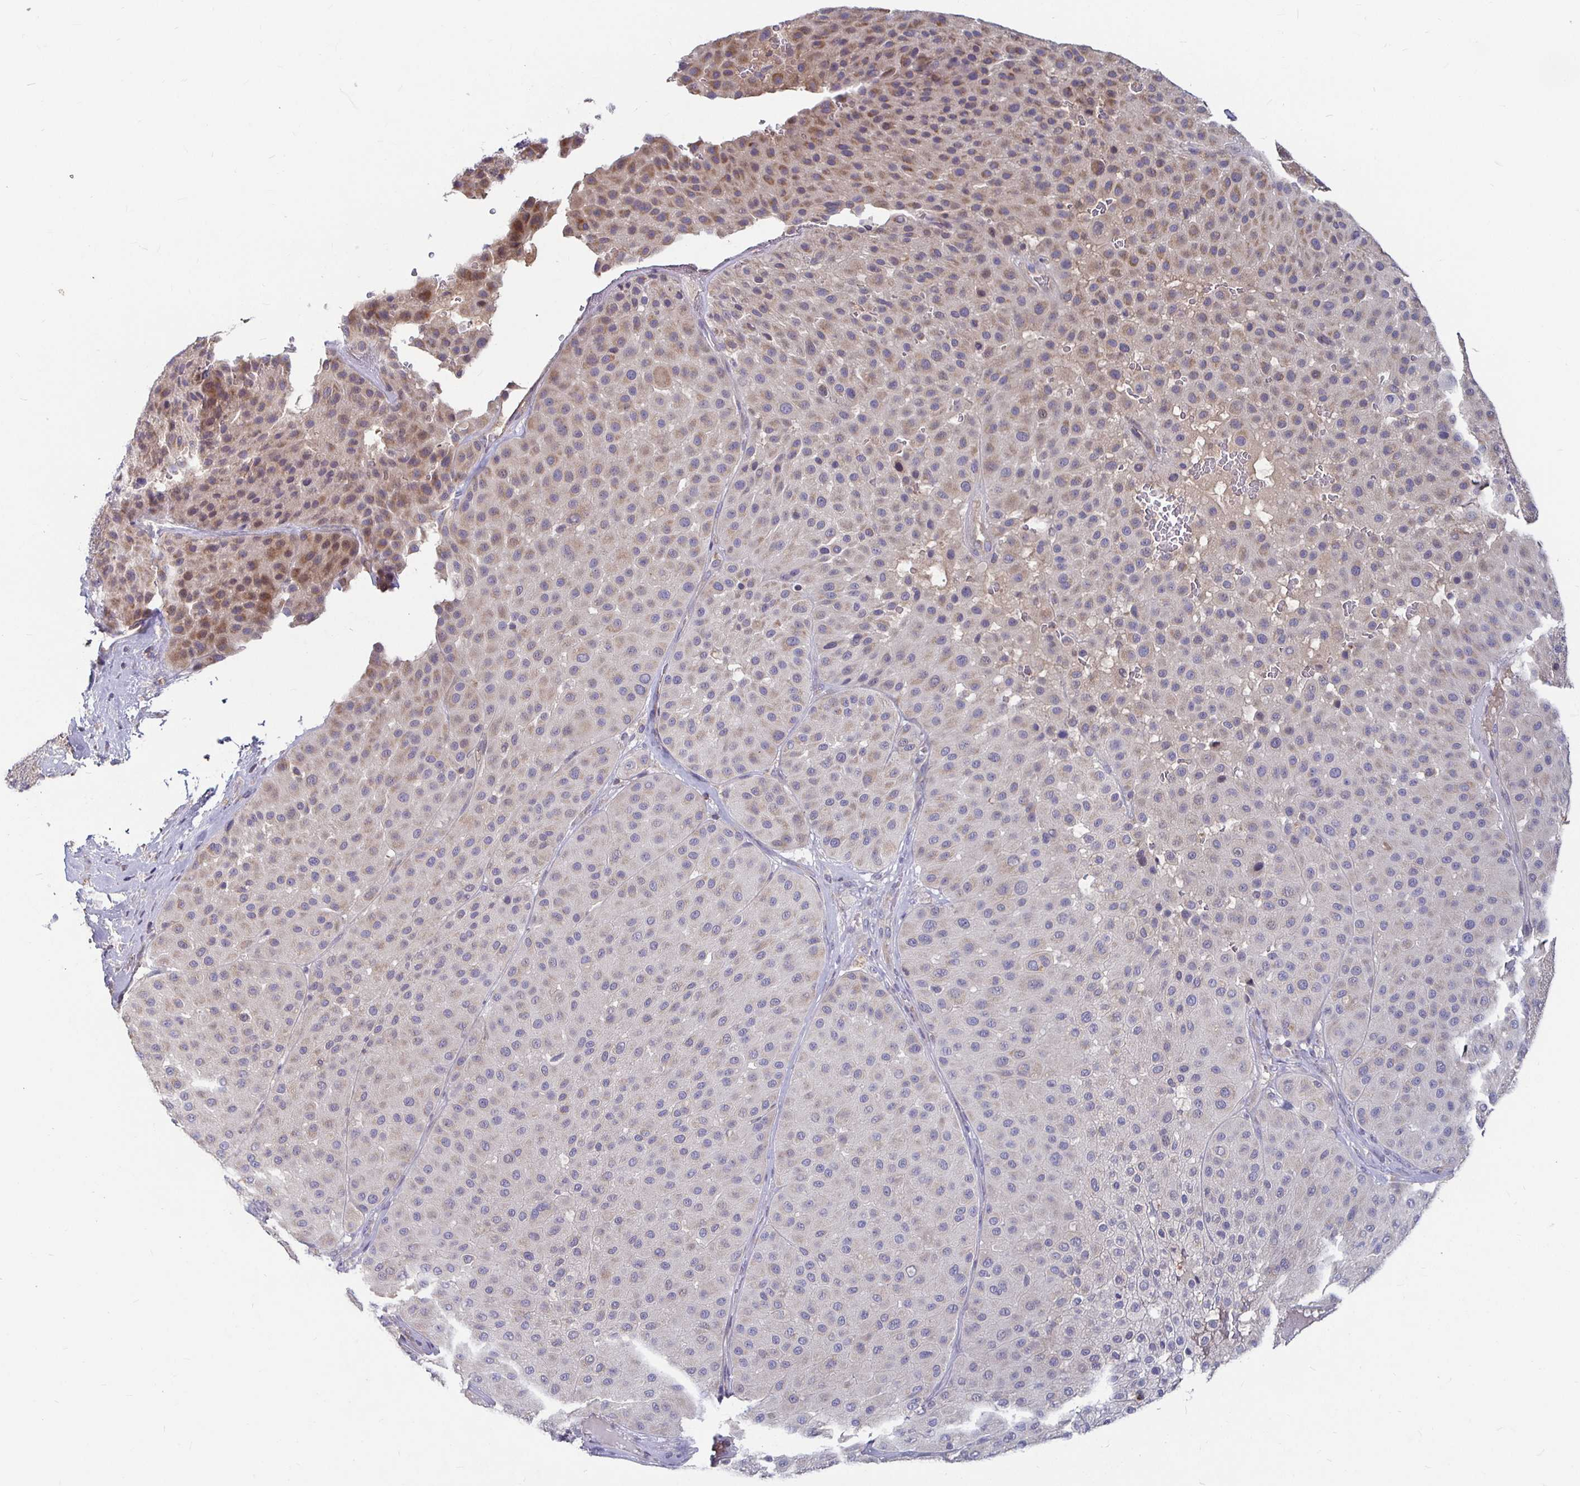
{"staining": {"intensity": "moderate", "quantity": "<25%", "location": "cytoplasmic/membranous"}, "tissue": "melanoma", "cell_type": "Tumor cells", "image_type": "cancer", "snomed": [{"axis": "morphology", "description": "Malignant melanoma, Metastatic site"}, {"axis": "topography", "description": "Smooth muscle"}], "caption": "Melanoma was stained to show a protein in brown. There is low levels of moderate cytoplasmic/membranous staining in approximately <25% of tumor cells.", "gene": "RNF144B", "patient": {"sex": "male", "age": 41}}